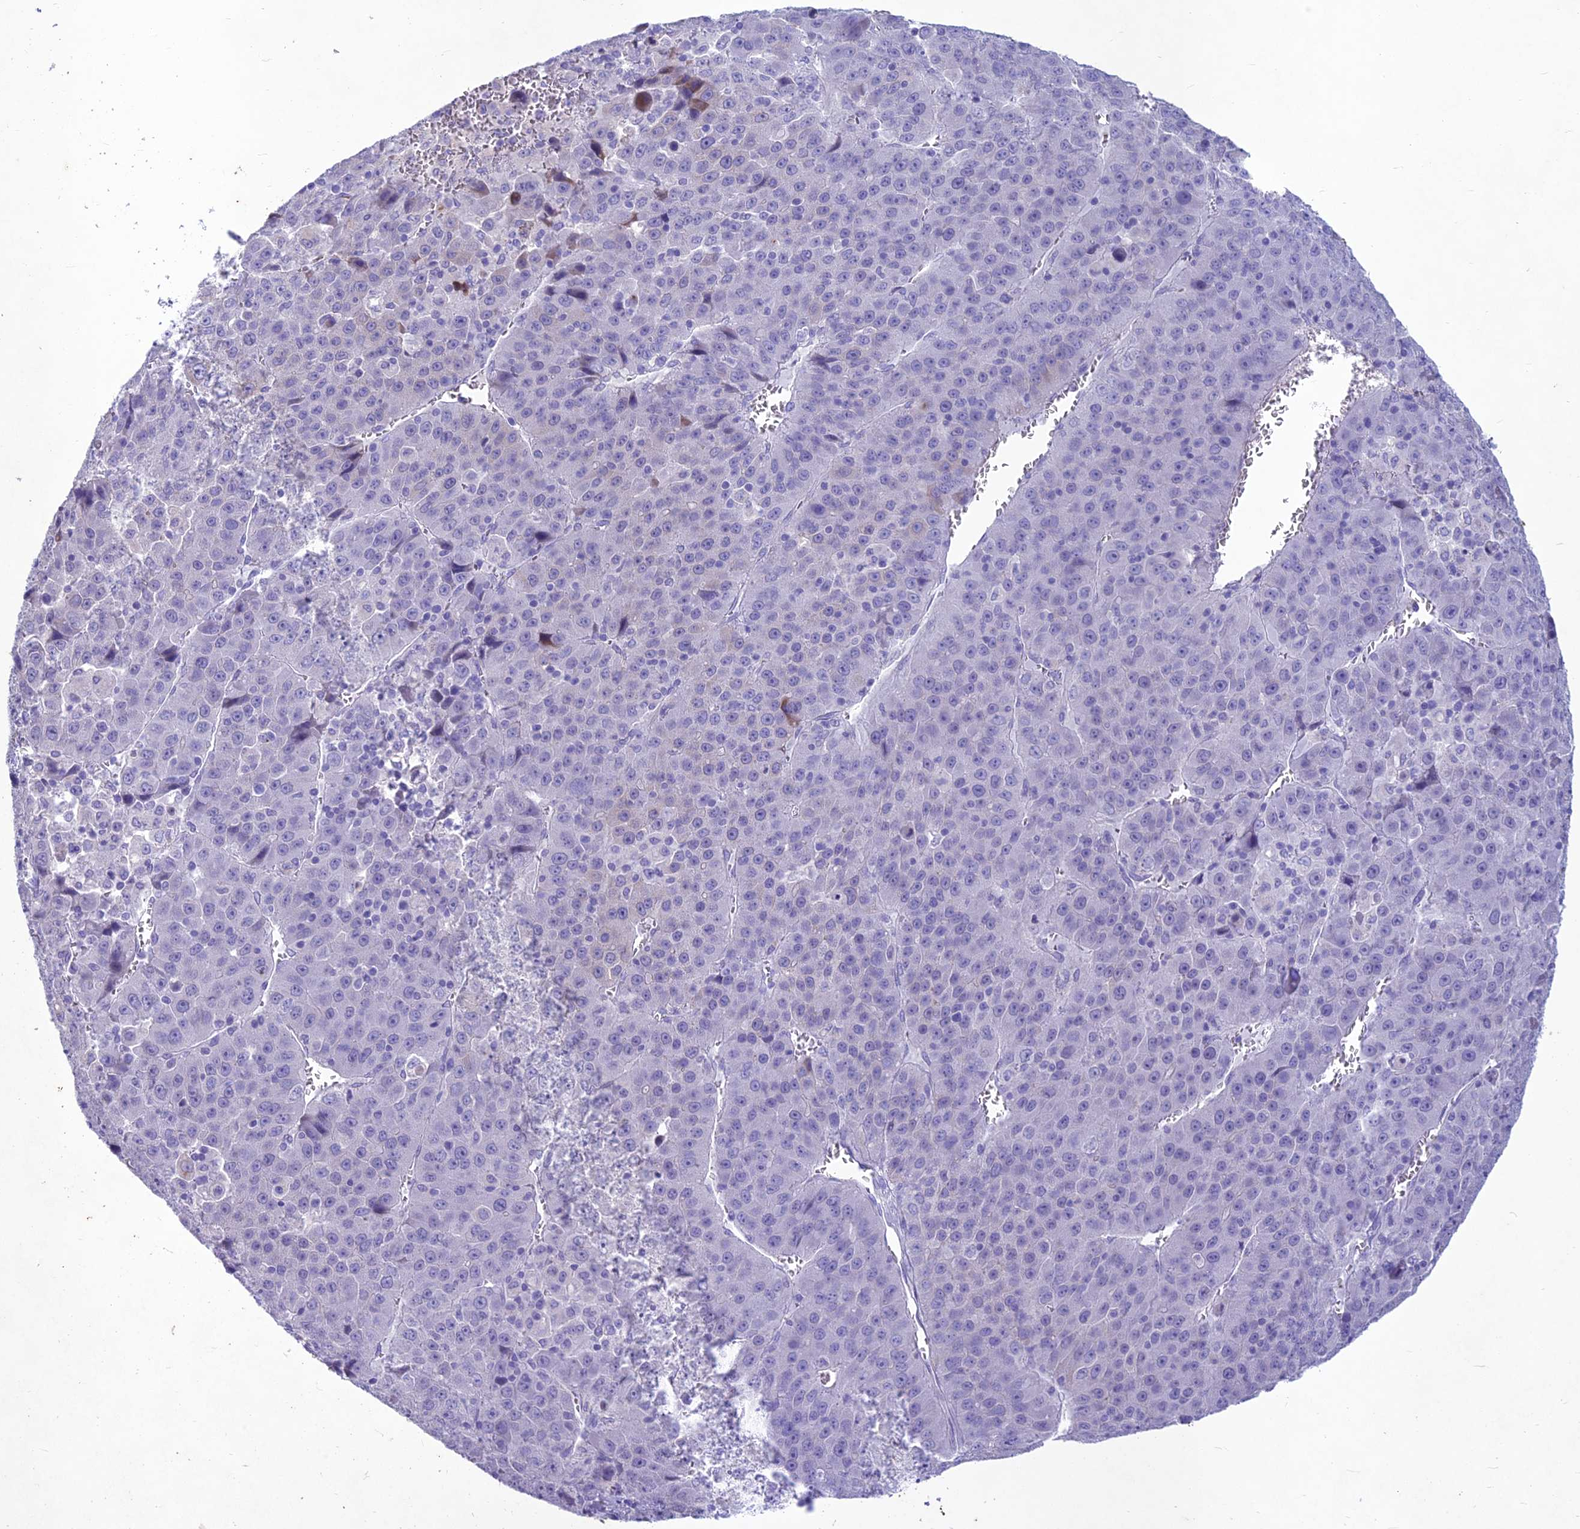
{"staining": {"intensity": "negative", "quantity": "none", "location": "none"}, "tissue": "liver cancer", "cell_type": "Tumor cells", "image_type": "cancer", "snomed": [{"axis": "morphology", "description": "Carcinoma, Hepatocellular, NOS"}, {"axis": "topography", "description": "Liver"}], "caption": "Tumor cells are negative for brown protein staining in liver cancer (hepatocellular carcinoma).", "gene": "IFT172", "patient": {"sex": "female", "age": 53}}